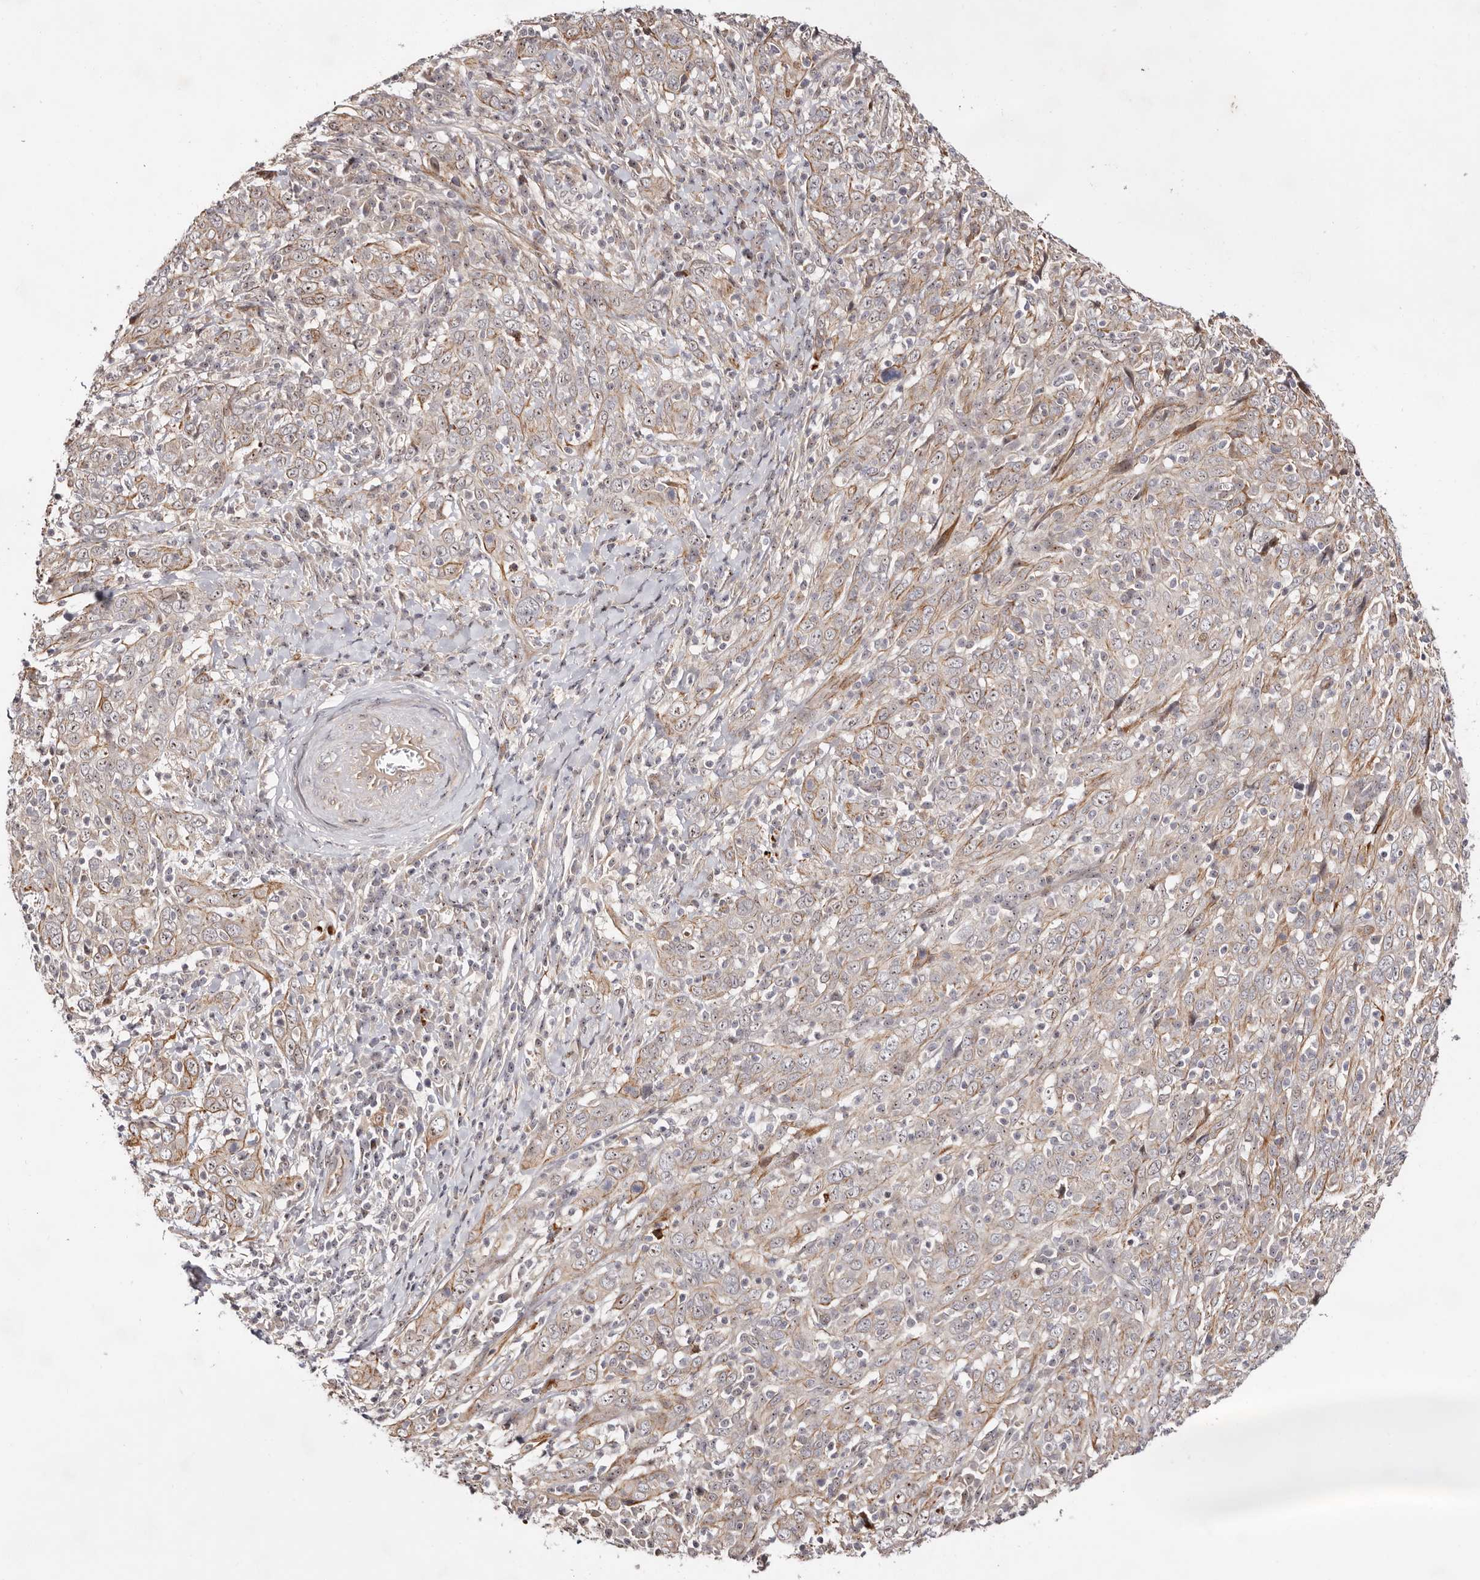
{"staining": {"intensity": "moderate", "quantity": "<25%", "location": "cytoplasmic/membranous"}, "tissue": "cervical cancer", "cell_type": "Tumor cells", "image_type": "cancer", "snomed": [{"axis": "morphology", "description": "Squamous cell carcinoma, NOS"}, {"axis": "topography", "description": "Cervix"}], "caption": "The immunohistochemical stain shows moderate cytoplasmic/membranous positivity in tumor cells of squamous cell carcinoma (cervical) tissue.", "gene": "ODF2L", "patient": {"sex": "female", "age": 46}}